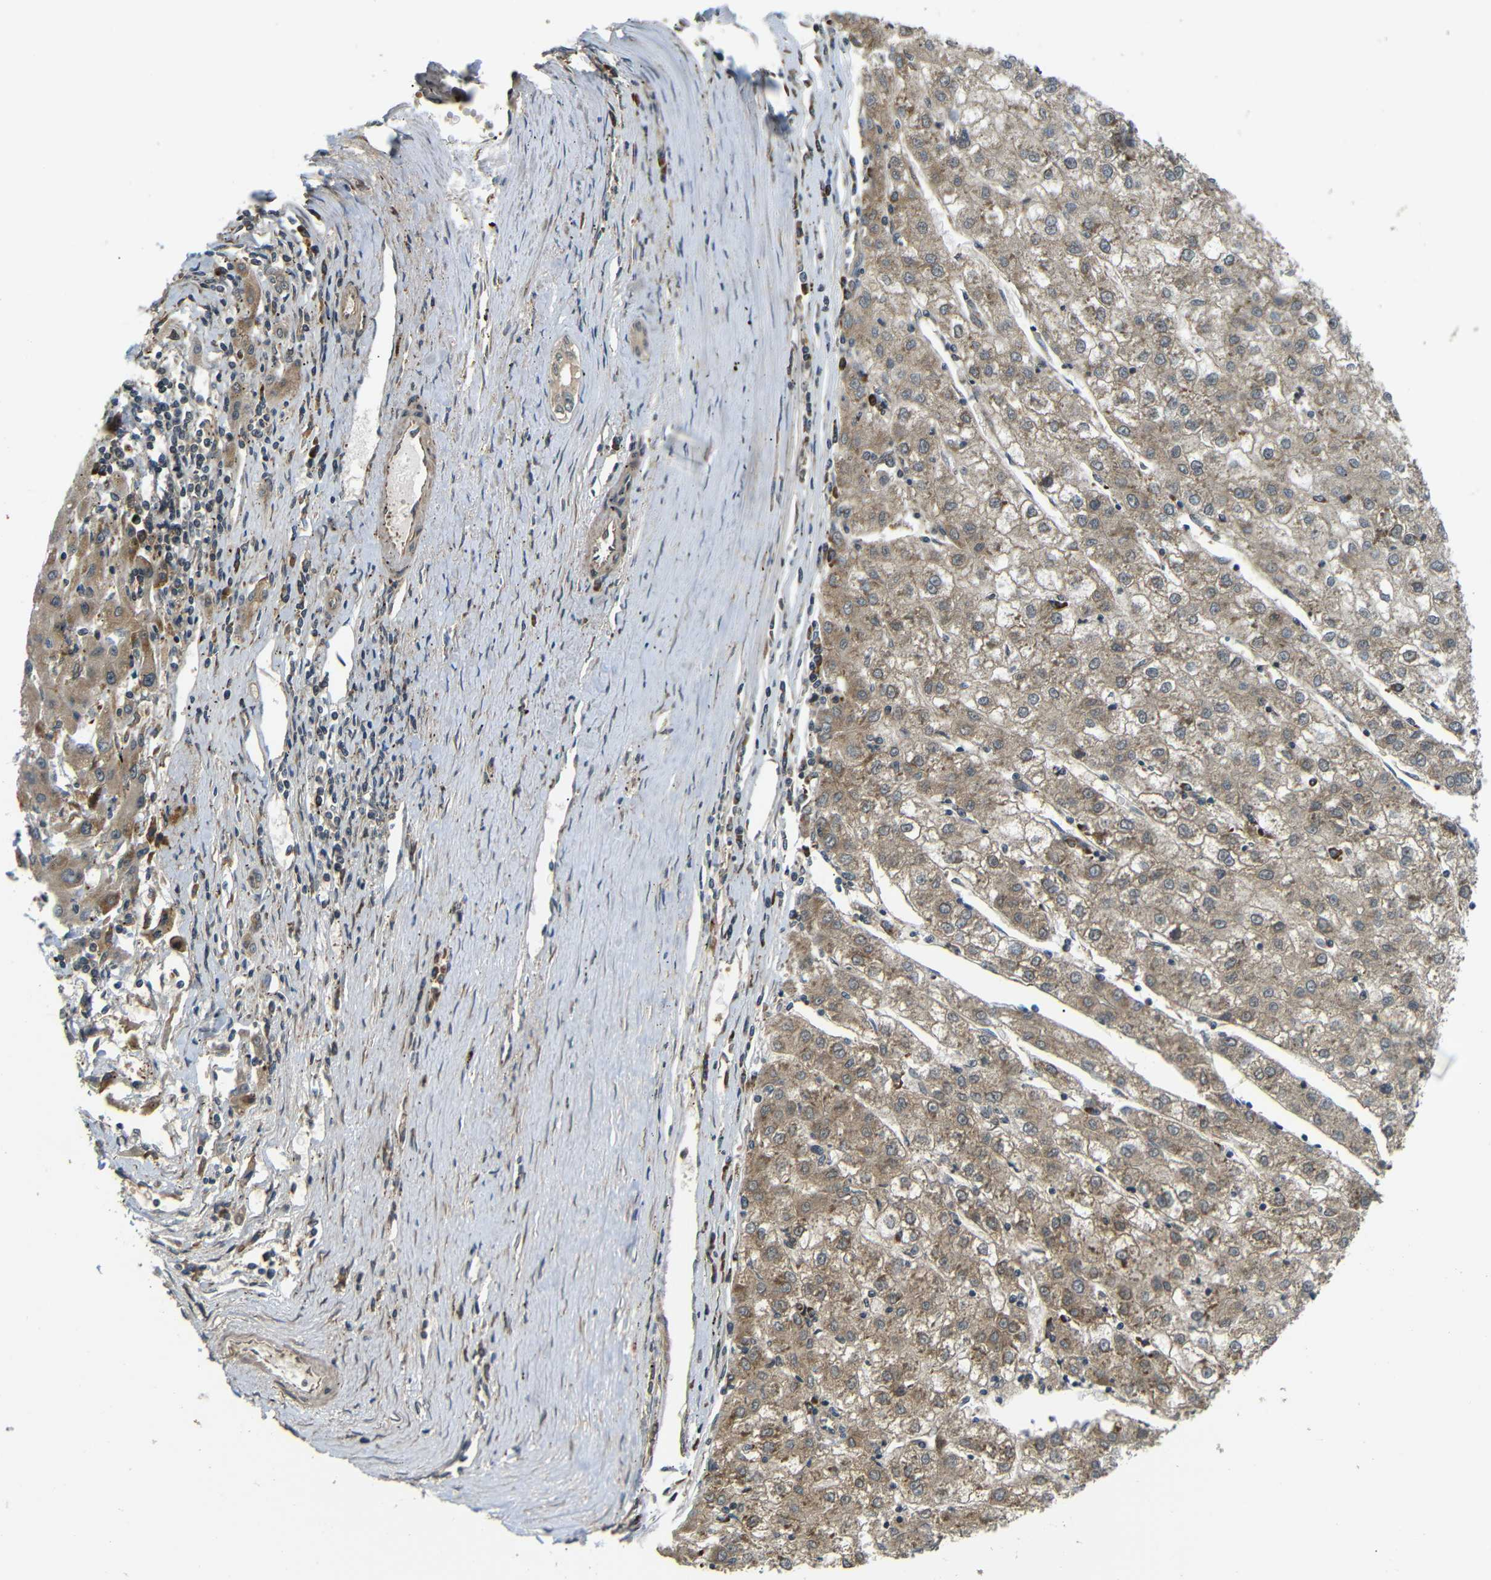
{"staining": {"intensity": "moderate", "quantity": ">75%", "location": "cytoplasmic/membranous"}, "tissue": "liver cancer", "cell_type": "Tumor cells", "image_type": "cancer", "snomed": [{"axis": "morphology", "description": "Carcinoma, Hepatocellular, NOS"}, {"axis": "topography", "description": "Liver"}], "caption": "Moderate cytoplasmic/membranous positivity for a protein is identified in approximately >75% of tumor cells of liver cancer using immunohistochemistry.", "gene": "EPHB2", "patient": {"sex": "male", "age": 72}}